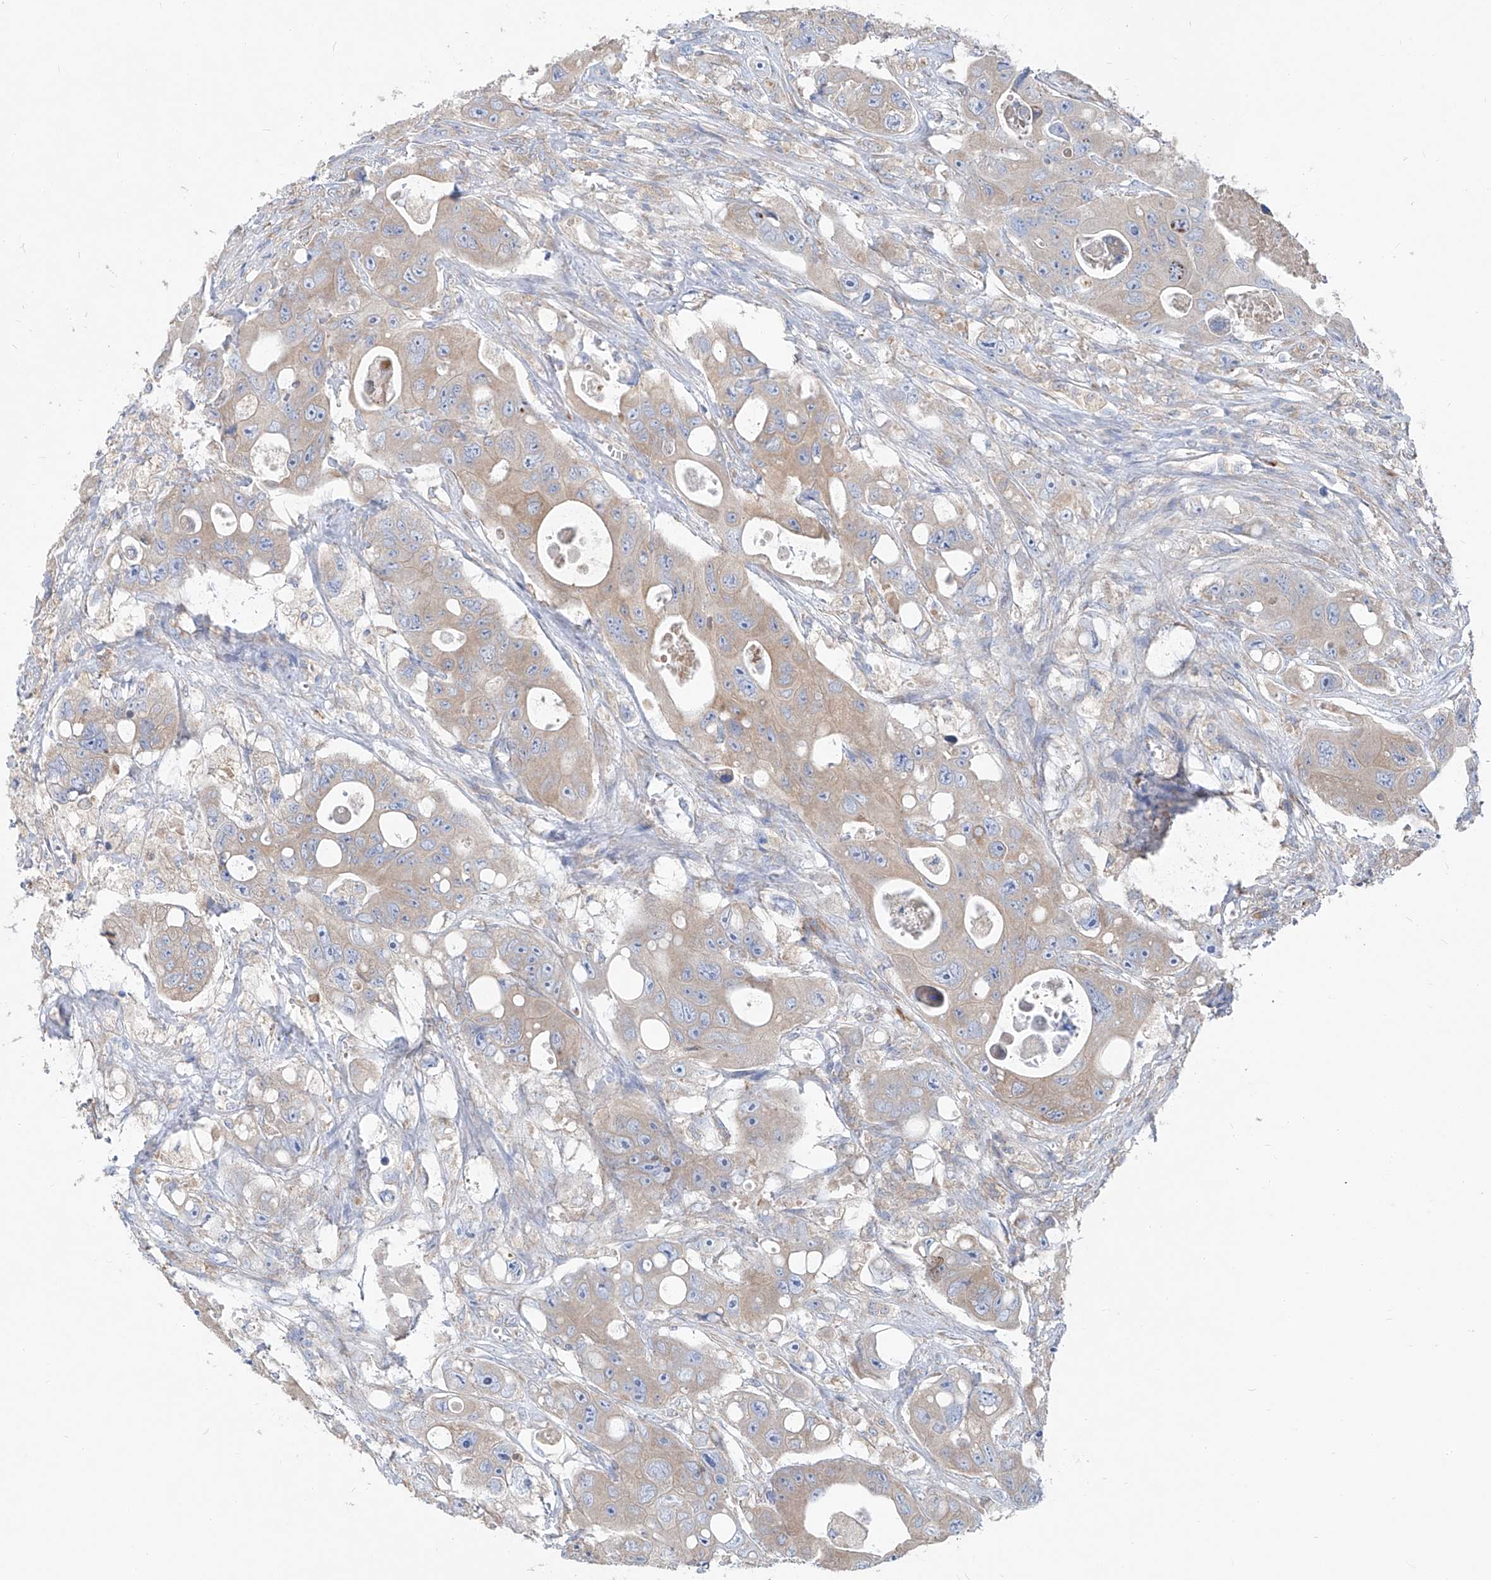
{"staining": {"intensity": "weak", "quantity": "<25%", "location": "cytoplasmic/membranous"}, "tissue": "colorectal cancer", "cell_type": "Tumor cells", "image_type": "cancer", "snomed": [{"axis": "morphology", "description": "Adenocarcinoma, NOS"}, {"axis": "topography", "description": "Colon"}], "caption": "Colorectal adenocarcinoma stained for a protein using IHC demonstrates no staining tumor cells.", "gene": "UFL1", "patient": {"sex": "female", "age": 46}}